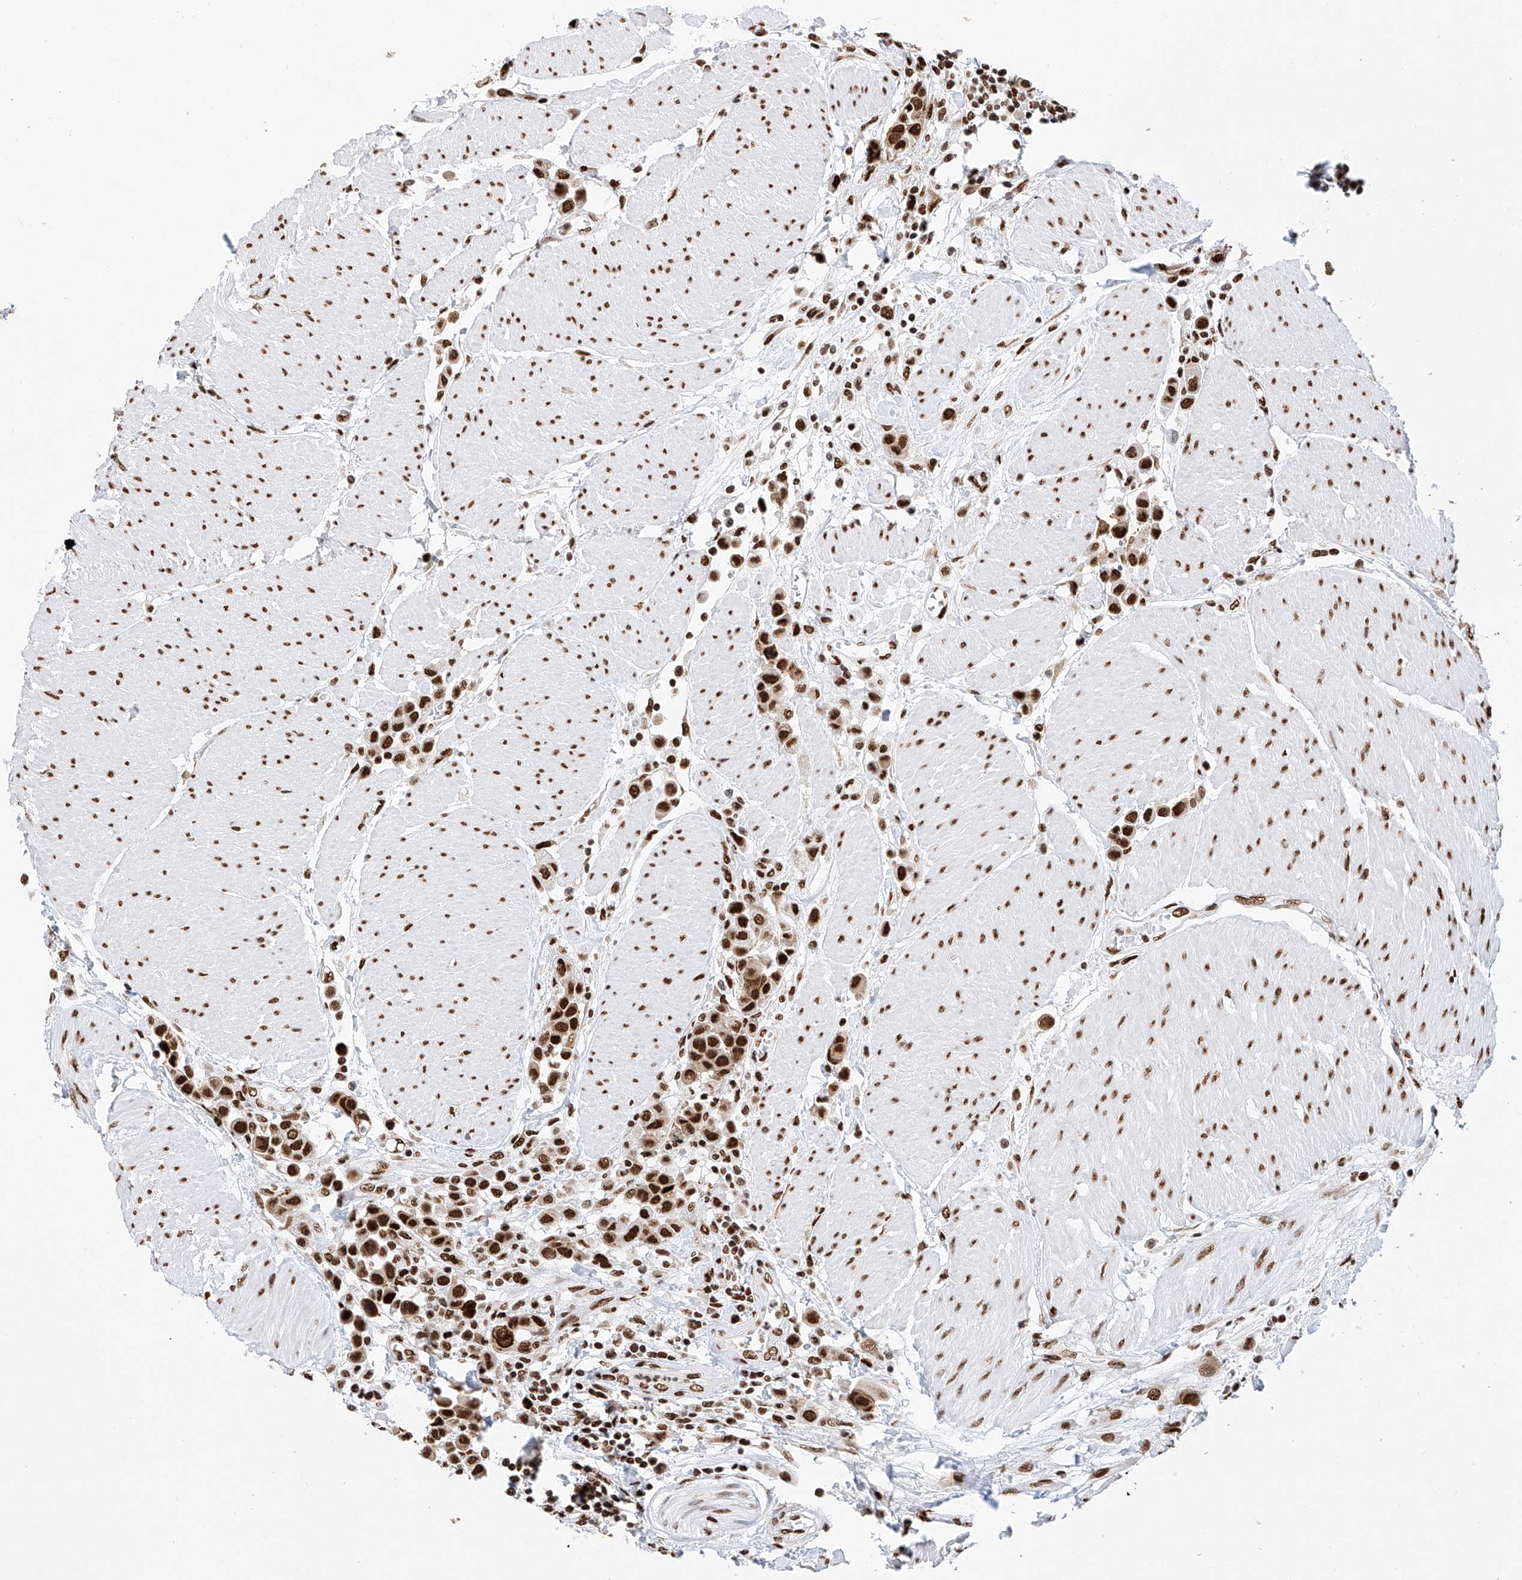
{"staining": {"intensity": "strong", "quantity": ">75%", "location": "nuclear"}, "tissue": "urothelial cancer", "cell_type": "Tumor cells", "image_type": "cancer", "snomed": [{"axis": "morphology", "description": "Urothelial carcinoma, High grade"}, {"axis": "topography", "description": "Urinary bladder"}], "caption": "Strong nuclear protein positivity is seen in about >75% of tumor cells in urothelial carcinoma (high-grade). Immunohistochemistry (ihc) stains the protein of interest in brown and the nuclei are stained blue.", "gene": "SRSF6", "patient": {"sex": "male", "age": 50}}